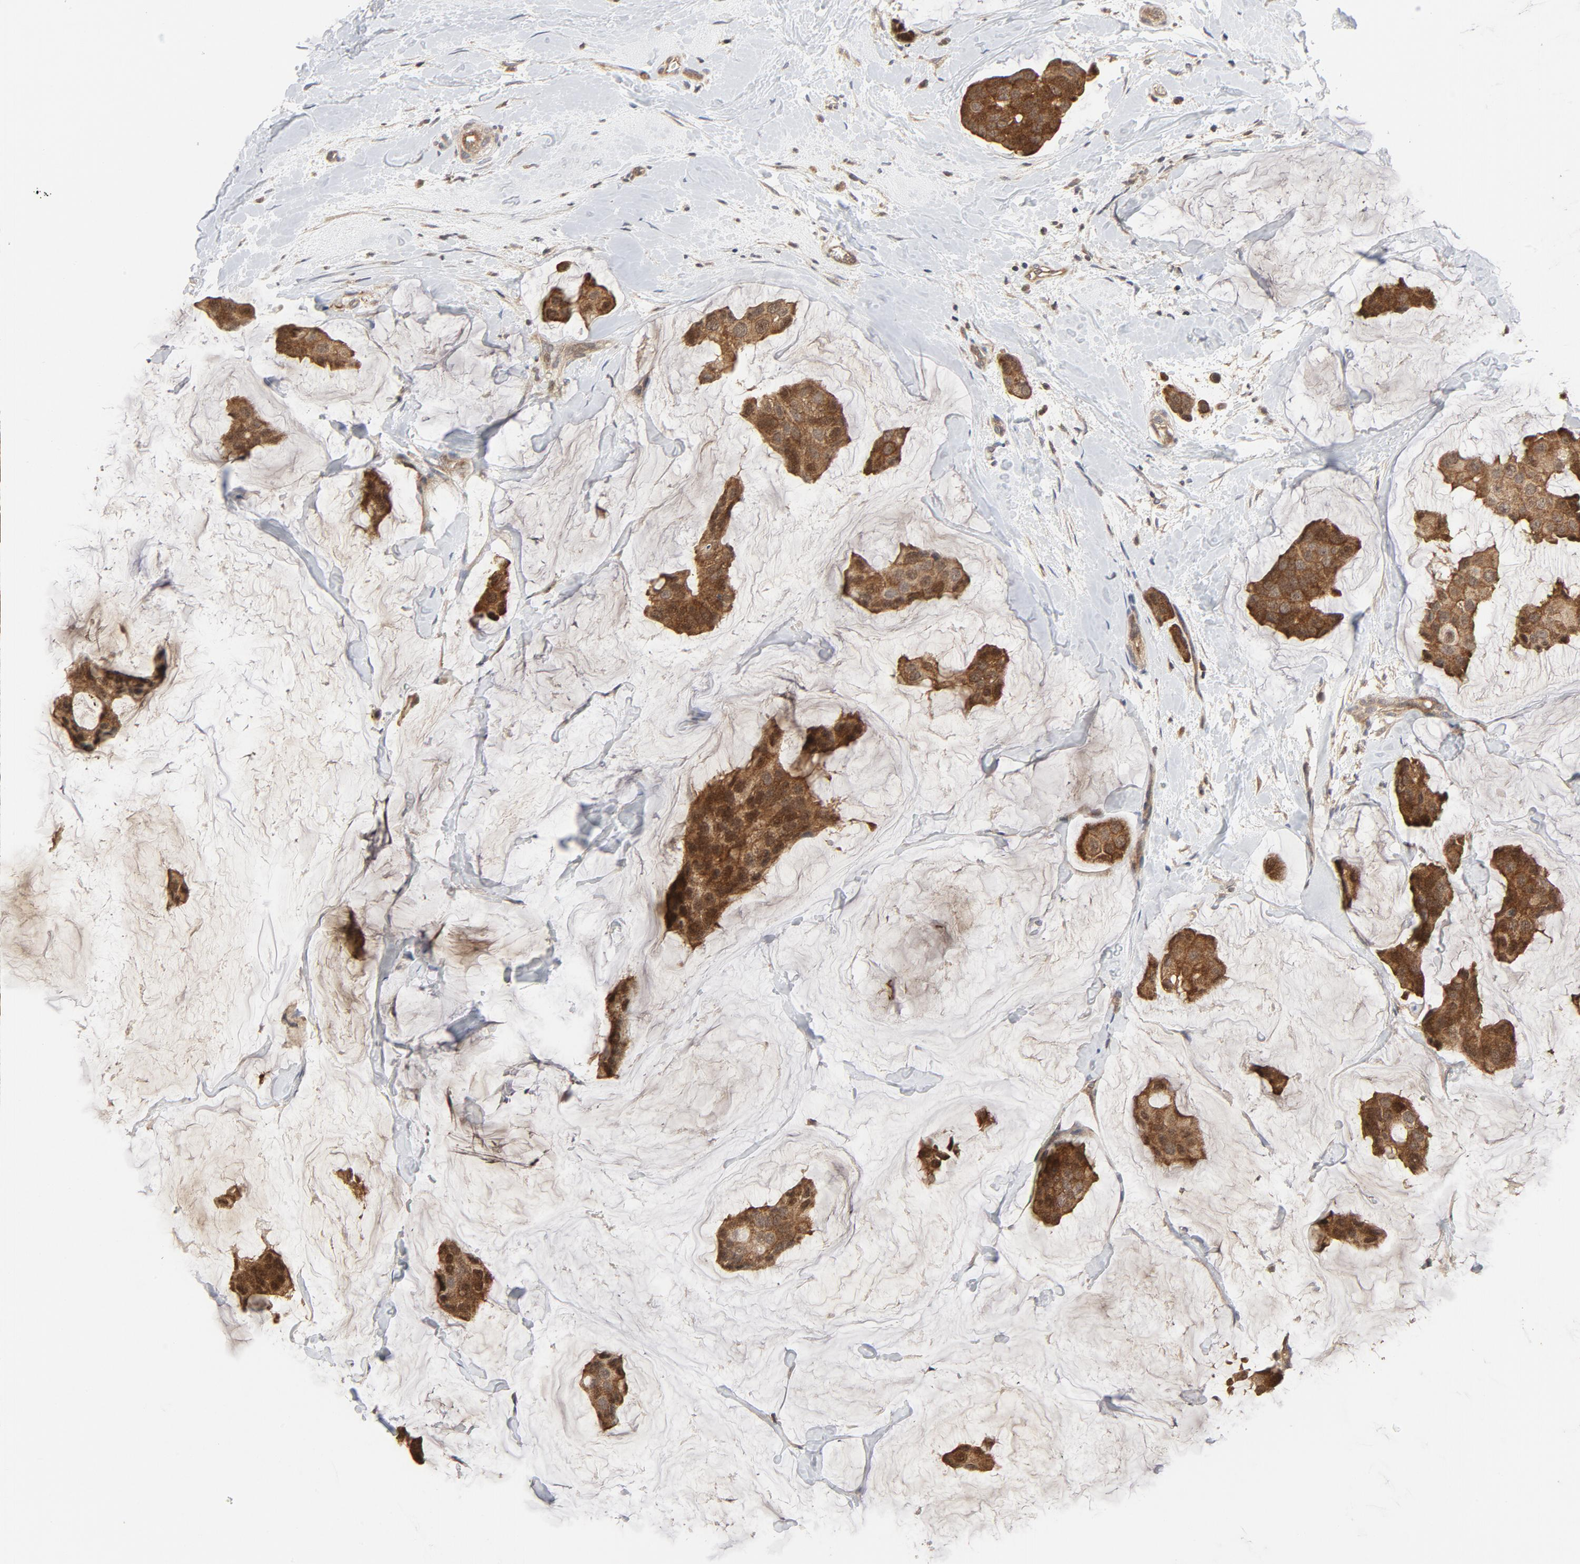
{"staining": {"intensity": "strong", "quantity": ">75%", "location": "cytoplasmic/membranous"}, "tissue": "breast cancer", "cell_type": "Tumor cells", "image_type": "cancer", "snomed": [{"axis": "morphology", "description": "Normal tissue, NOS"}, {"axis": "morphology", "description": "Duct carcinoma"}, {"axis": "topography", "description": "Breast"}], "caption": "High-power microscopy captured an immunohistochemistry (IHC) histopathology image of breast cancer, revealing strong cytoplasmic/membranous staining in approximately >75% of tumor cells. (DAB IHC with brightfield microscopy, high magnification).", "gene": "MAP2K7", "patient": {"sex": "female", "age": 50}}